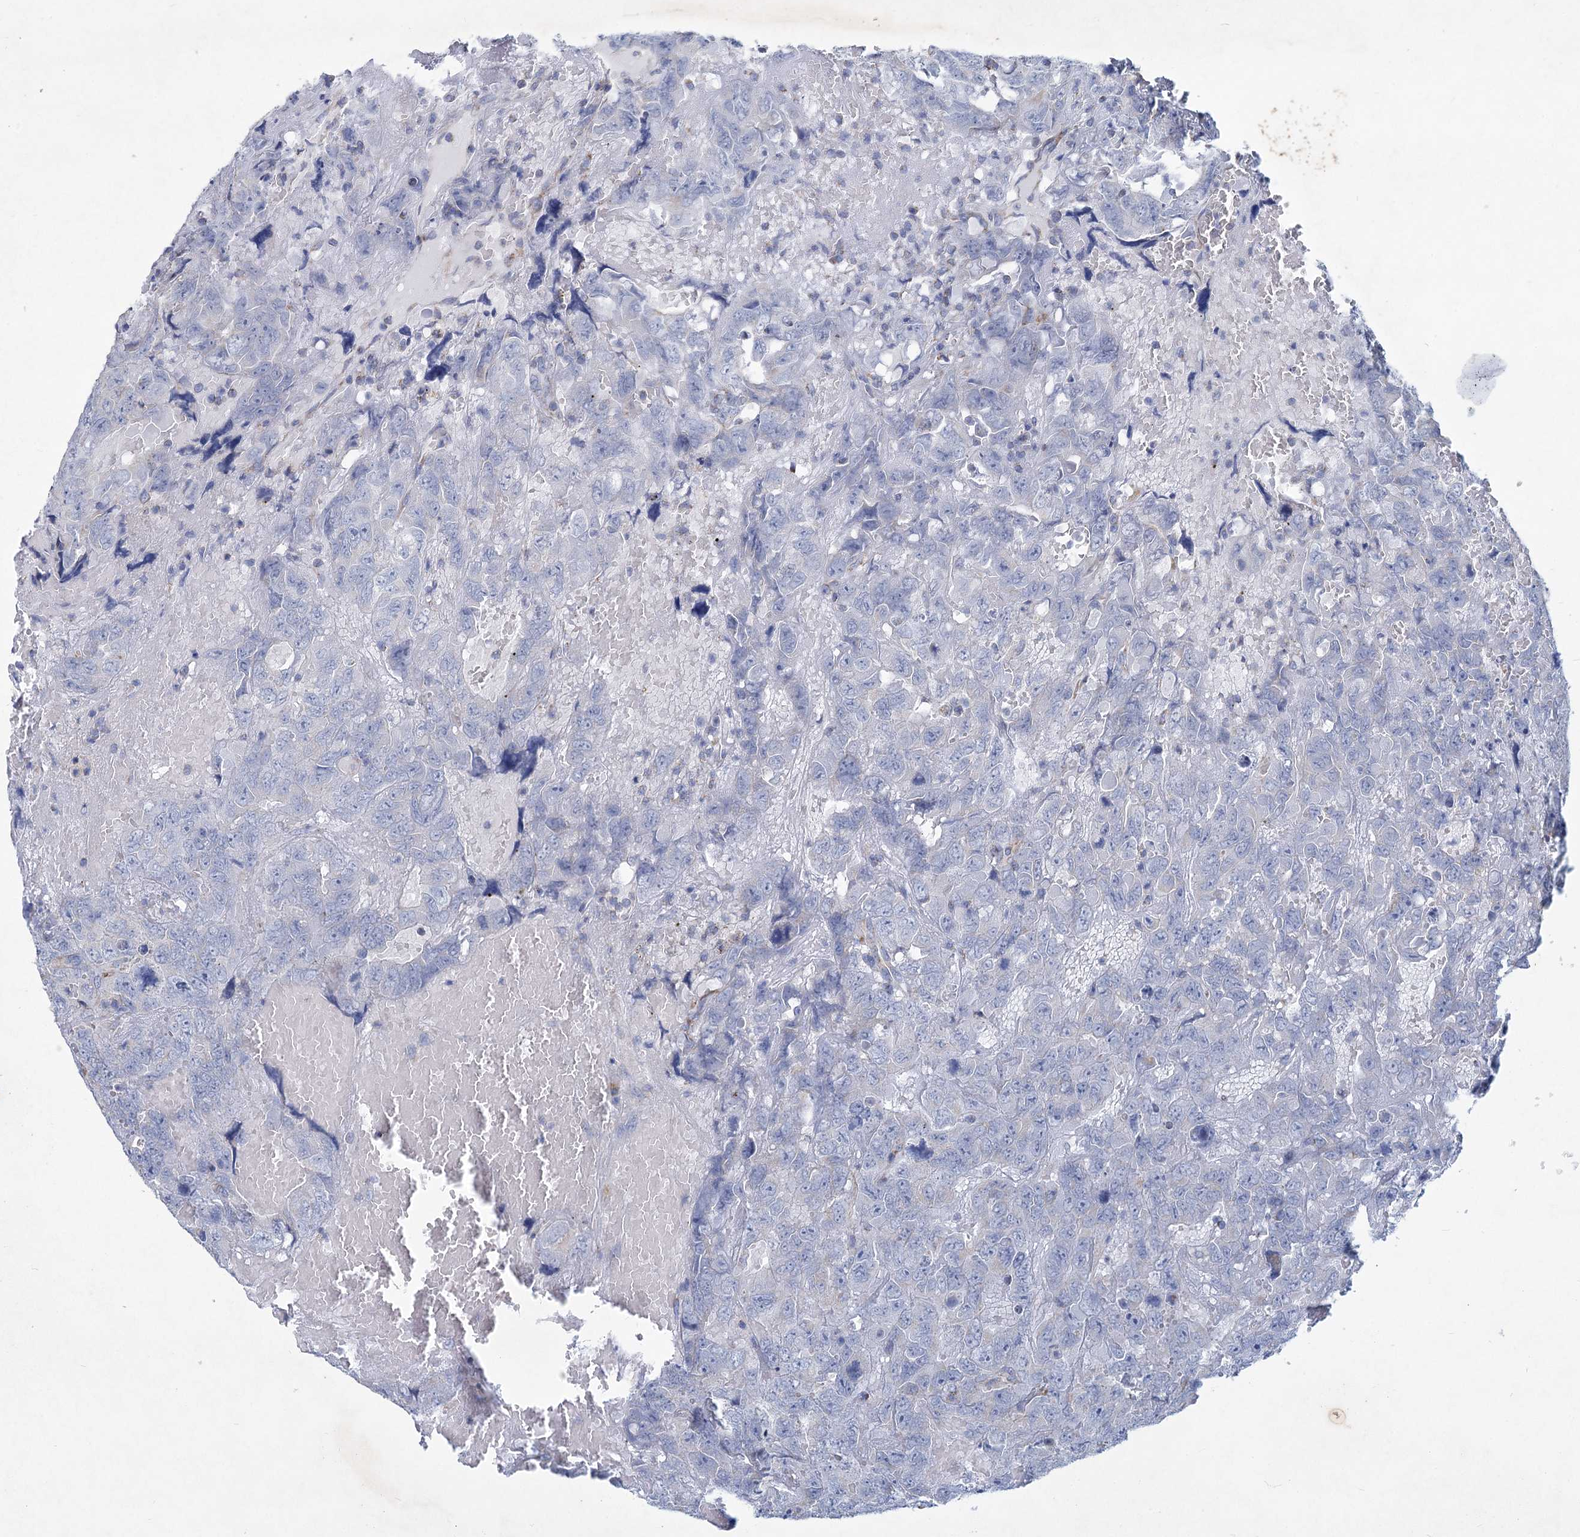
{"staining": {"intensity": "negative", "quantity": "none", "location": "none"}, "tissue": "testis cancer", "cell_type": "Tumor cells", "image_type": "cancer", "snomed": [{"axis": "morphology", "description": "Carcinoma, Embryonal, NOS"}, {"axis": "topography", "description": "Testis"}], "caption": "Immunohistochemistry (IHC) of testis cancer exhibits no positivity in tumor cells.", "gene": "NDUFC2", "patient": {"sex": "male", "age": 45}}